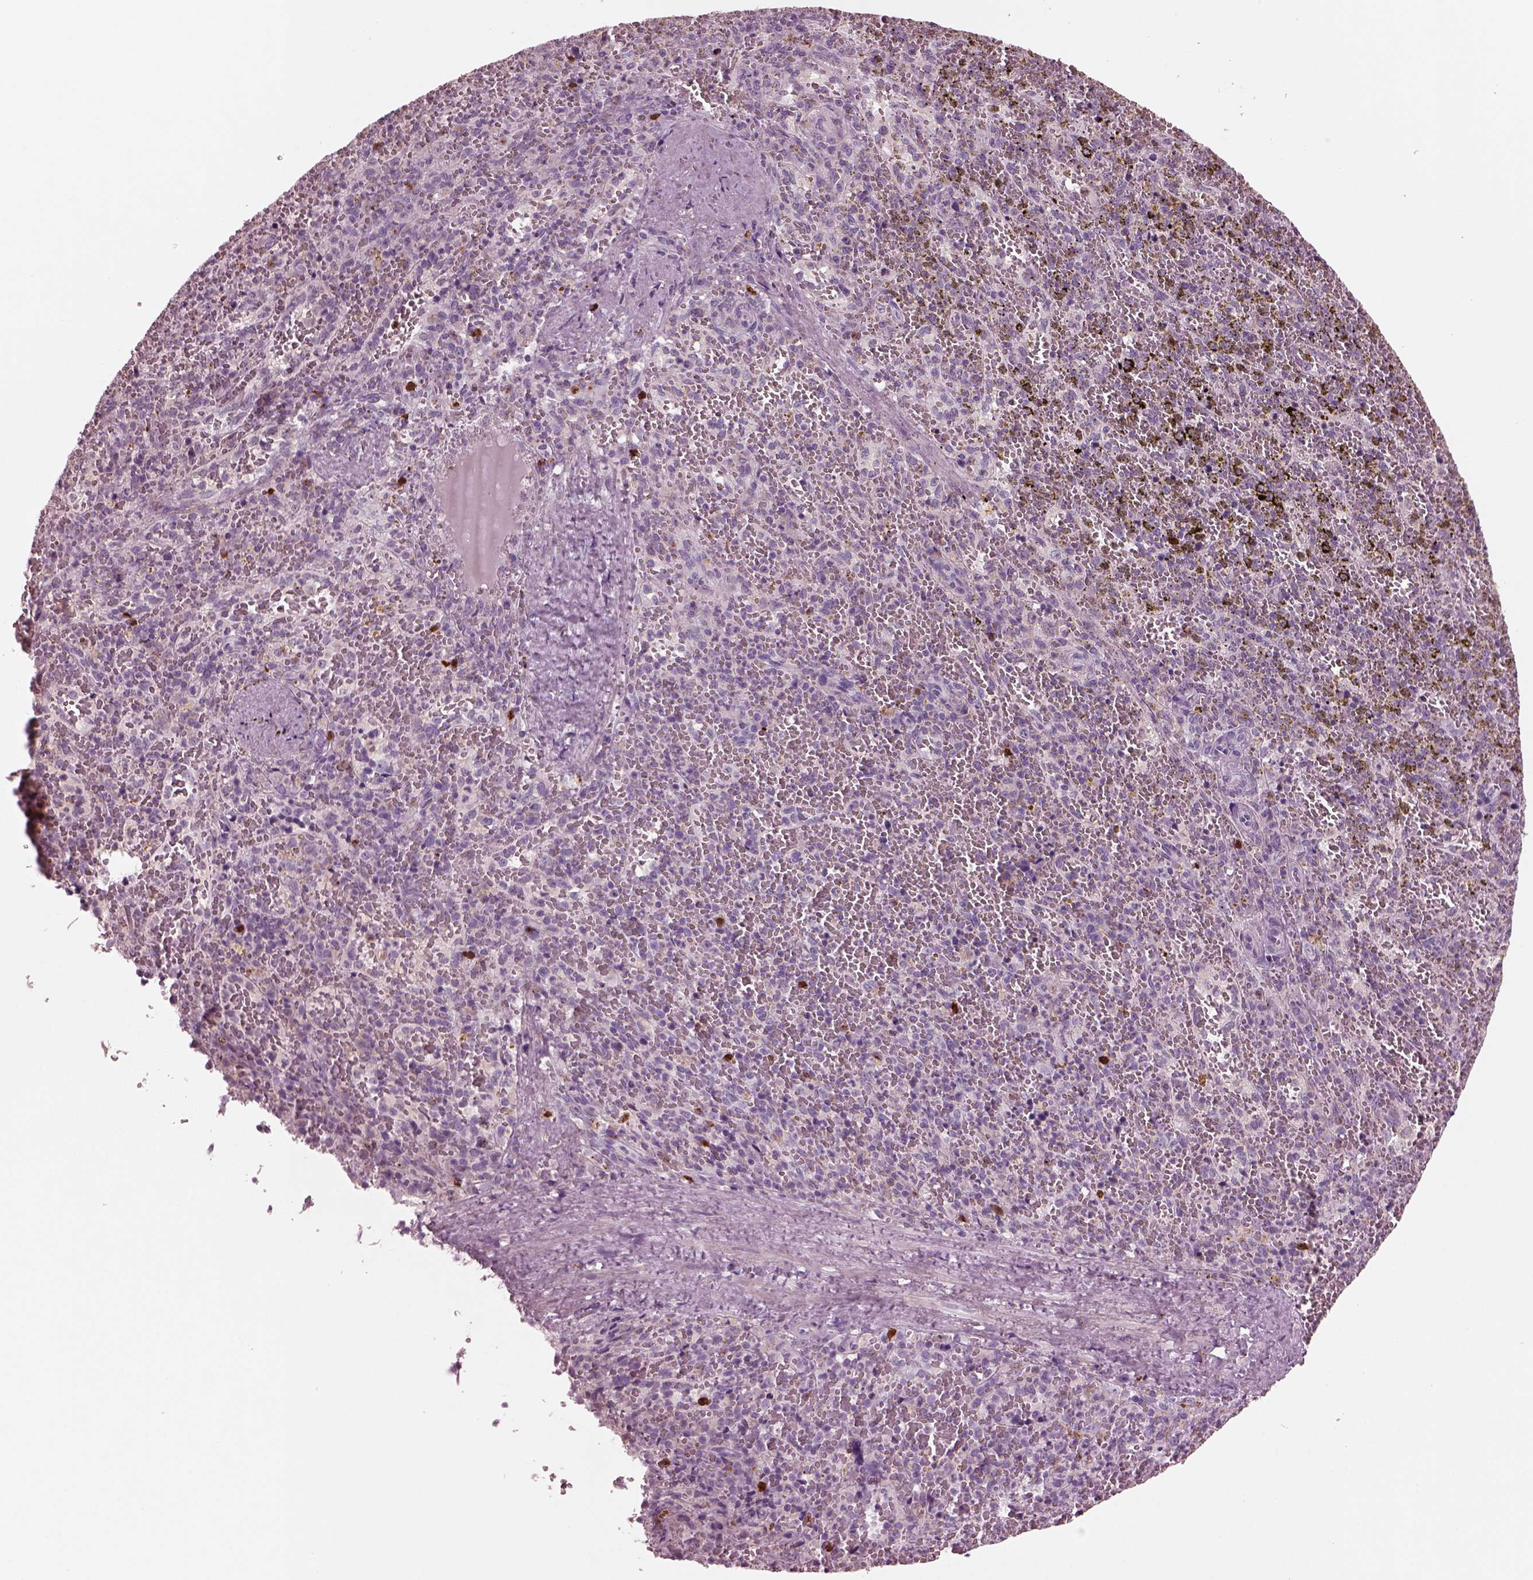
{"staining": {"intensity": "strong", "quantity": "<25%", "location": "cytoplasmic/membranous"}, "tissue": "spleen", "cell_type": "Cells in red pulp", "image_type": "normal", "snomed": [{"axis": "morphology", "description": "Normal tissue, NOS"}, {"axis": "topography", "description": "Spleen"}], "caption": "Strong cytoplasmic/membranous expression for a protein is appreciated in about <25% of cells in red pulp of benign spleen using immunohistochemistry.", "gene": "SLAMF8", "patient": {"sex": "female", "age": 50}}